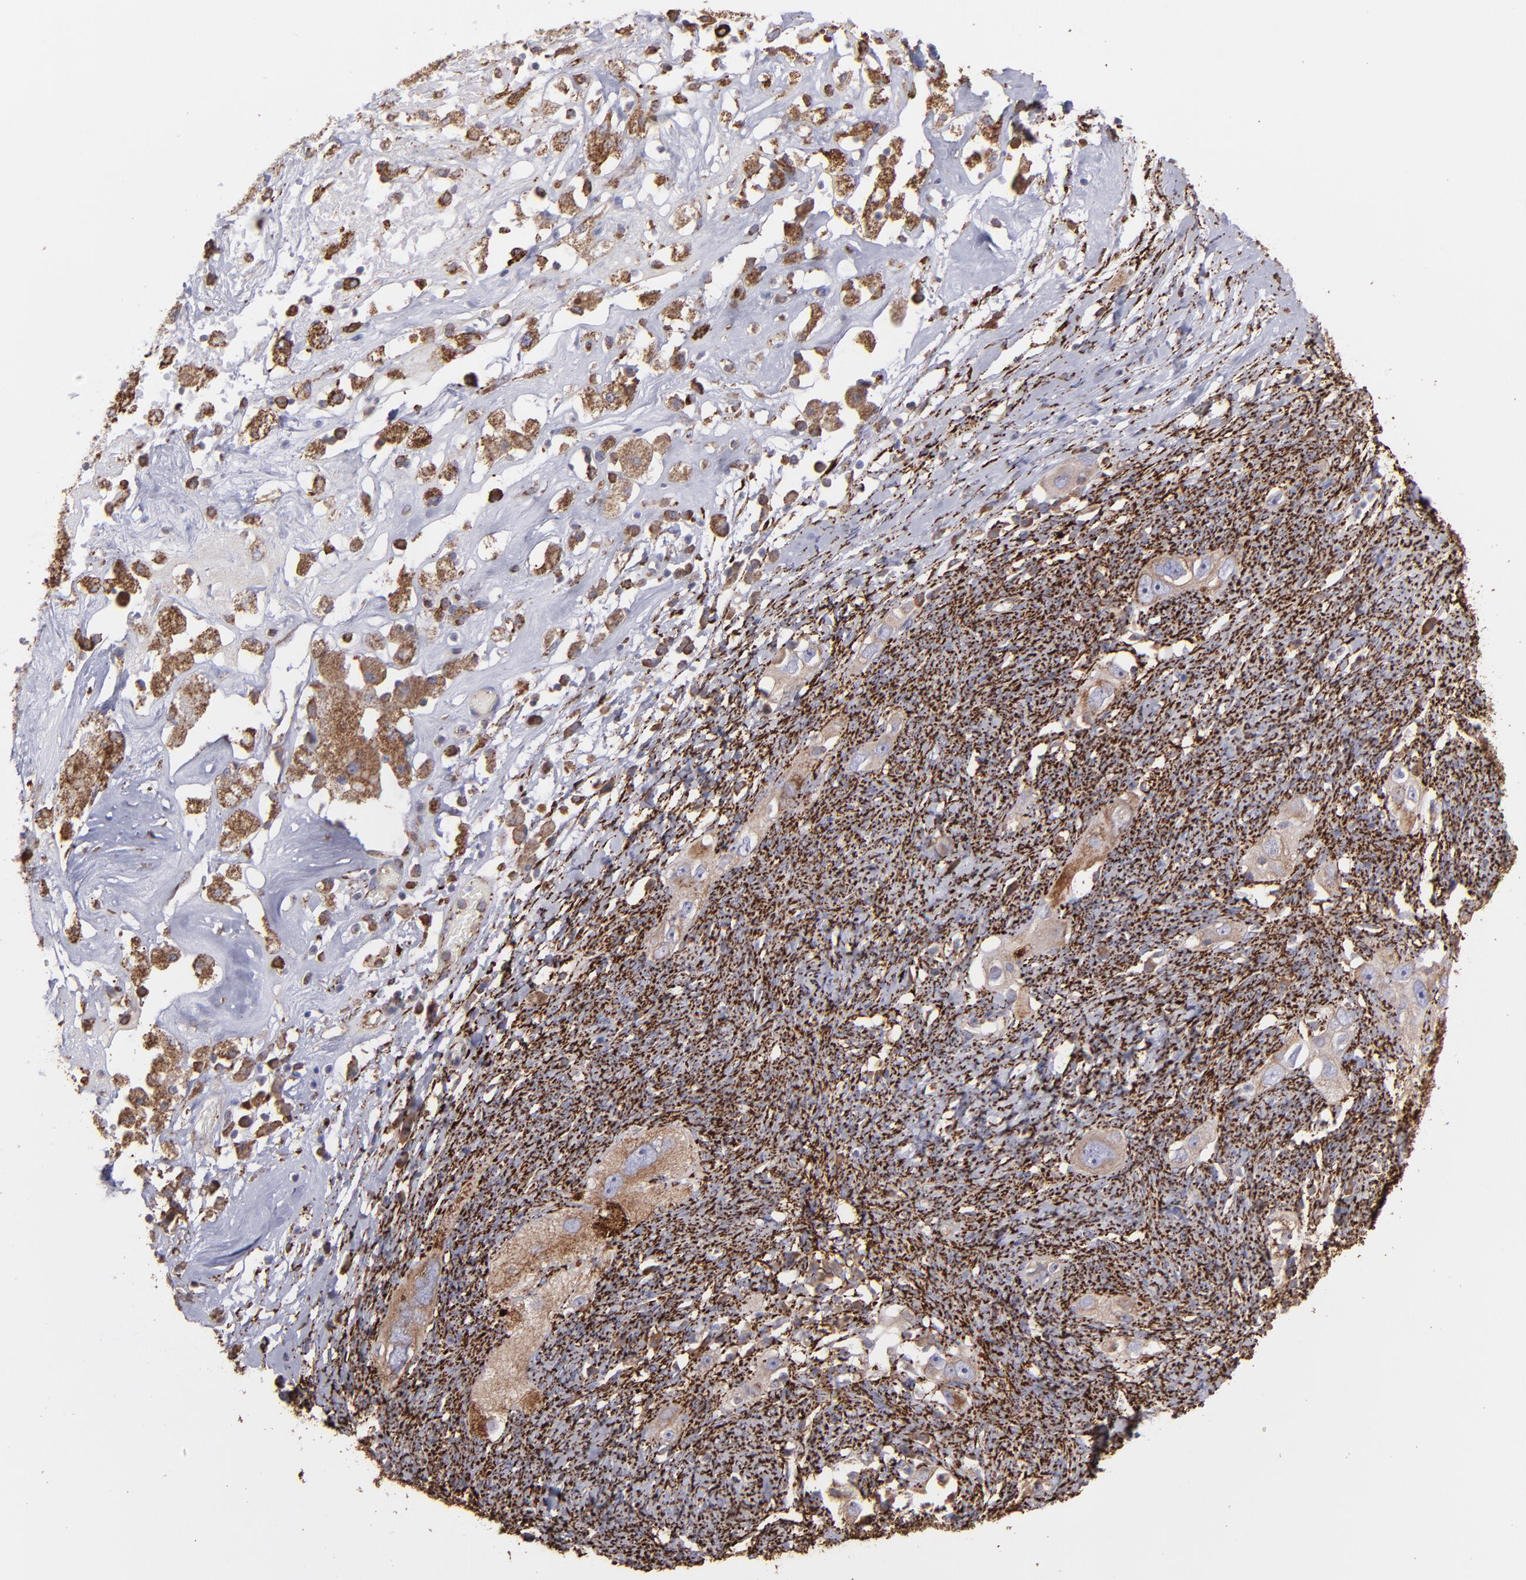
{"staining": {"intensity": "moderate", "quantity": ">75%", "location": "cytoplasmic/membranous"}, "tissue": "ovarian cancer", "cell_type": "Tumor cells", "image_type": "cancer", "snomed": [{"axis": "morphology", "description": "Normal tissue, NOS"}, {"axis": "morphology", "description": "Cystadenocarcinoma, serous, NOS"}, {"axis": "topography", "description": "Ovary"}], "caption": "Ovarian cancer (serous cystadenocarcinoma) was stained to show a protein in brown. There is medium levels of moderate cytoplasmic/membranous staining in about >75% of tumor cells.", "gene": "MAOB", "patient": {"sex": "female", "age": 62}}